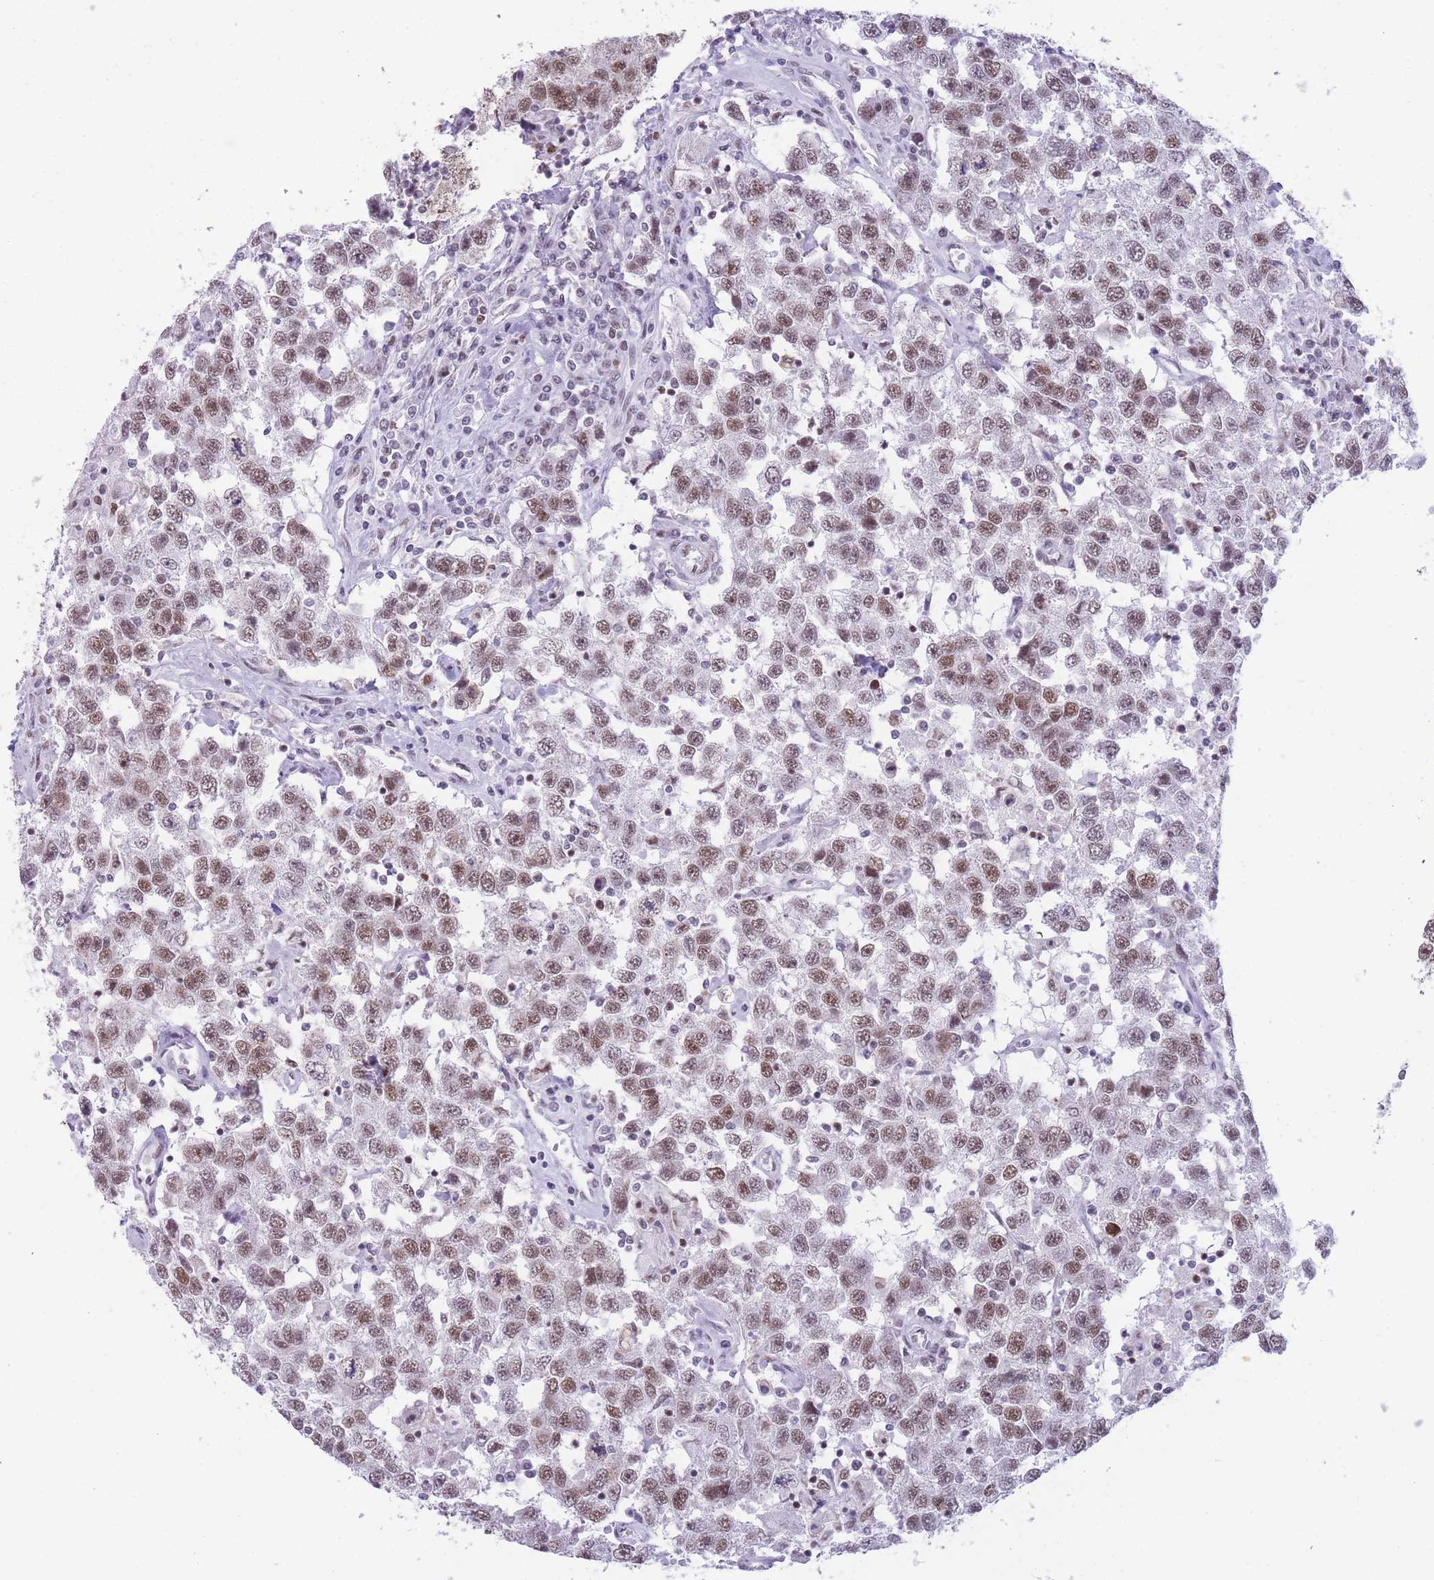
{"staining": {"intensity": "moderate", "quantity": ">75%", "location": "nuclear"}, "tissue": "testis cancer", "cell_type": "Tumor cells", "image_type": "cancer", "snomed": [{"axis": "morphology", "description": "Seminoma, NOS"}, {"axis": "topography", "description": "Testis"}], "caption": "Immunohistochemical staining of testis cancer (seminoma) demonstrates medium levels of moderate nuclear positivity in approximately >75% of tumor cells.", "gene": "HNRNPUL1", "patient": {"sex": "male", "age": 41}}